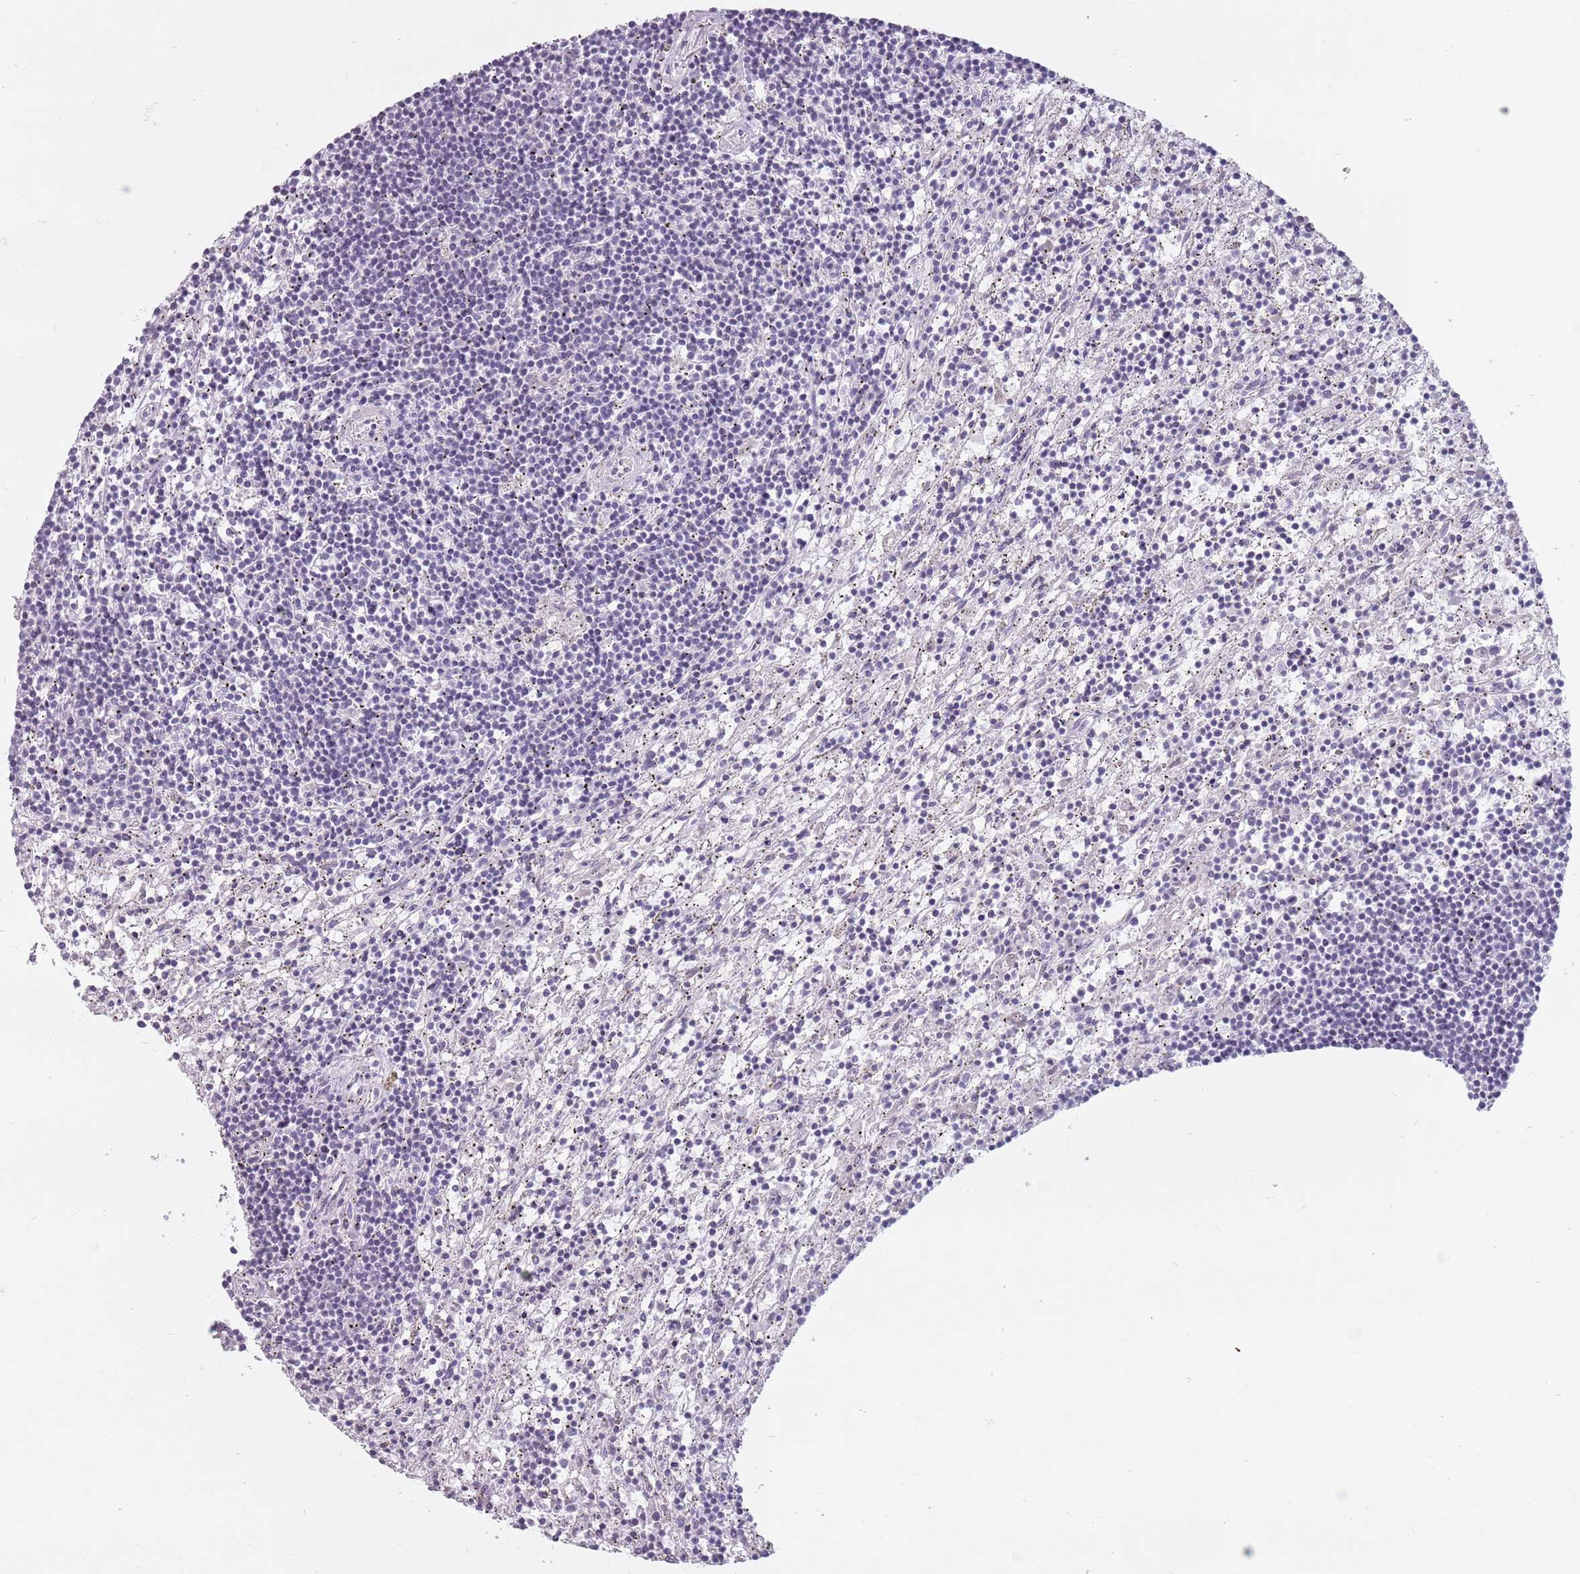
{"staining": {"intensity": "negative", "quantity": "none", "location": "none"}, "tissue": "lymphoma", "cell_type": "Tumor cells", "image_type": "cancer", "snomed": [{"axis": "morphology", "description": "Malignant lymphoma, non-Hodgkin's type, Low grade"}, {"axis": "topography", "description": "Spleen"}], "caption": "Micrograph shows no significant protein positivity in tumor cells of malignant lymphoma, non-Hodgkin's type (low-grade). (Immunohistochemistry, brightfield microscopy, high magnification).", "gene": "PTCHD1", "patient": {"sex": "male", "age": 76}}